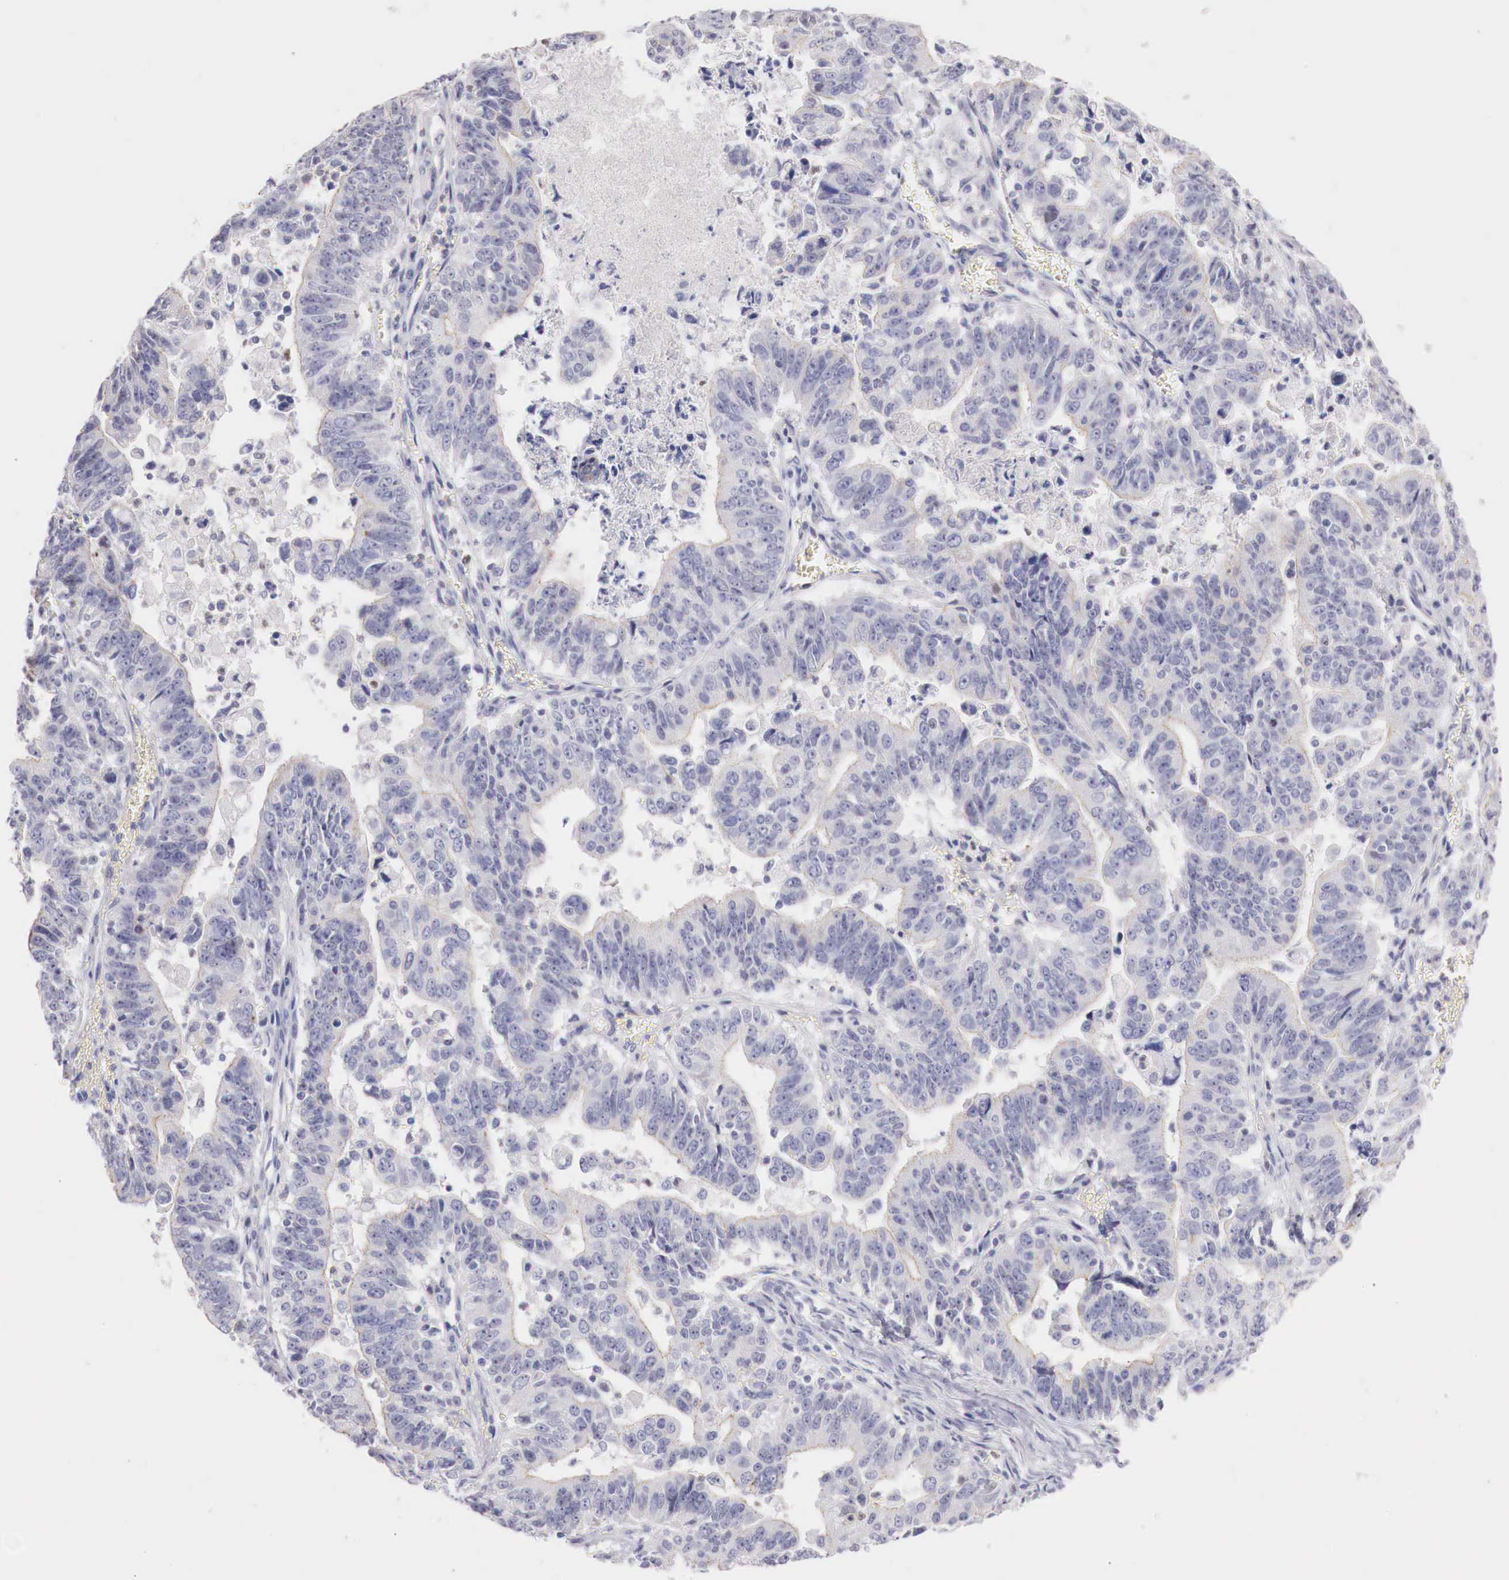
{"staining": {"intensity": "negative", "quantity": "none", "location": "none"}, "tissue": "stomach cancer", "cell_type": "Tumor cells", "image_type": "cancer", "snomed": [{"axis": "morphology", "description": "Adenocarcinoma, NOS"}, {"axis": "topography", "description": "Stomach, upper"}], "caption": "A high-resolution micrograph shows IHC staining of stomach cancer, which reveals no significant expression in tumor cells. (DAB immunohistochemistry, high magnification).", "gene": "TRIM13", "patient": {"sex": "female", "age": 50}}